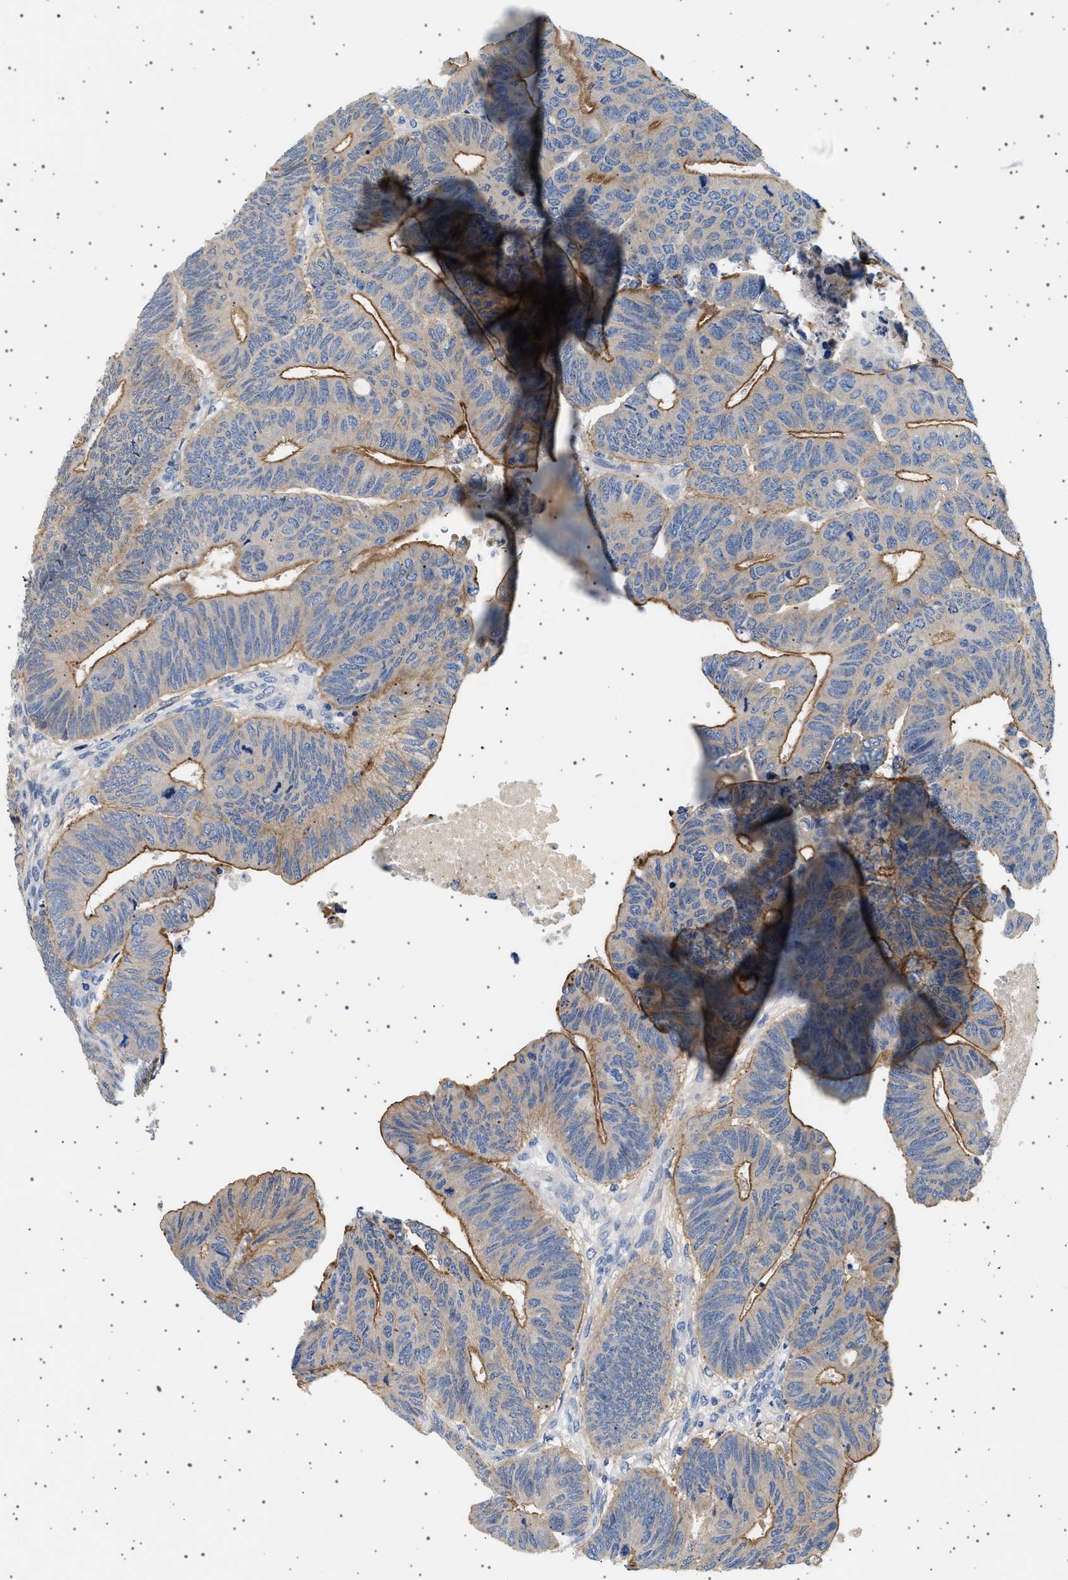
{"staining": {"intensity": "moderate", "quantity": "25%-75%", "location": "cytoplasmic/membranous"}, "tissue": "colorectal cancer", "cell_type": "Tumor cells", "image_type": "cancer", "snomed": [{"axis": "morphology", "description": "Normal tissue, NOS"}, {"axis": "morphology", "description": "Adenocarcinoma, NOS"}, {"axis": "topography", "description": "Rectum"}, {"axis": "topography", "description": "Peripheral nerve tissue"}], "caption": "This micrograph demonstrates adenocarcinoma (colorectal) stained with IHC to label a protein in brown. The cytoplasmic/membranous of tumor cells show moderate positivity for the protein. Nuclei are counter-stained blue.", "gene": "PLPP6", "patient": {"sex": "male", "age": 92}}